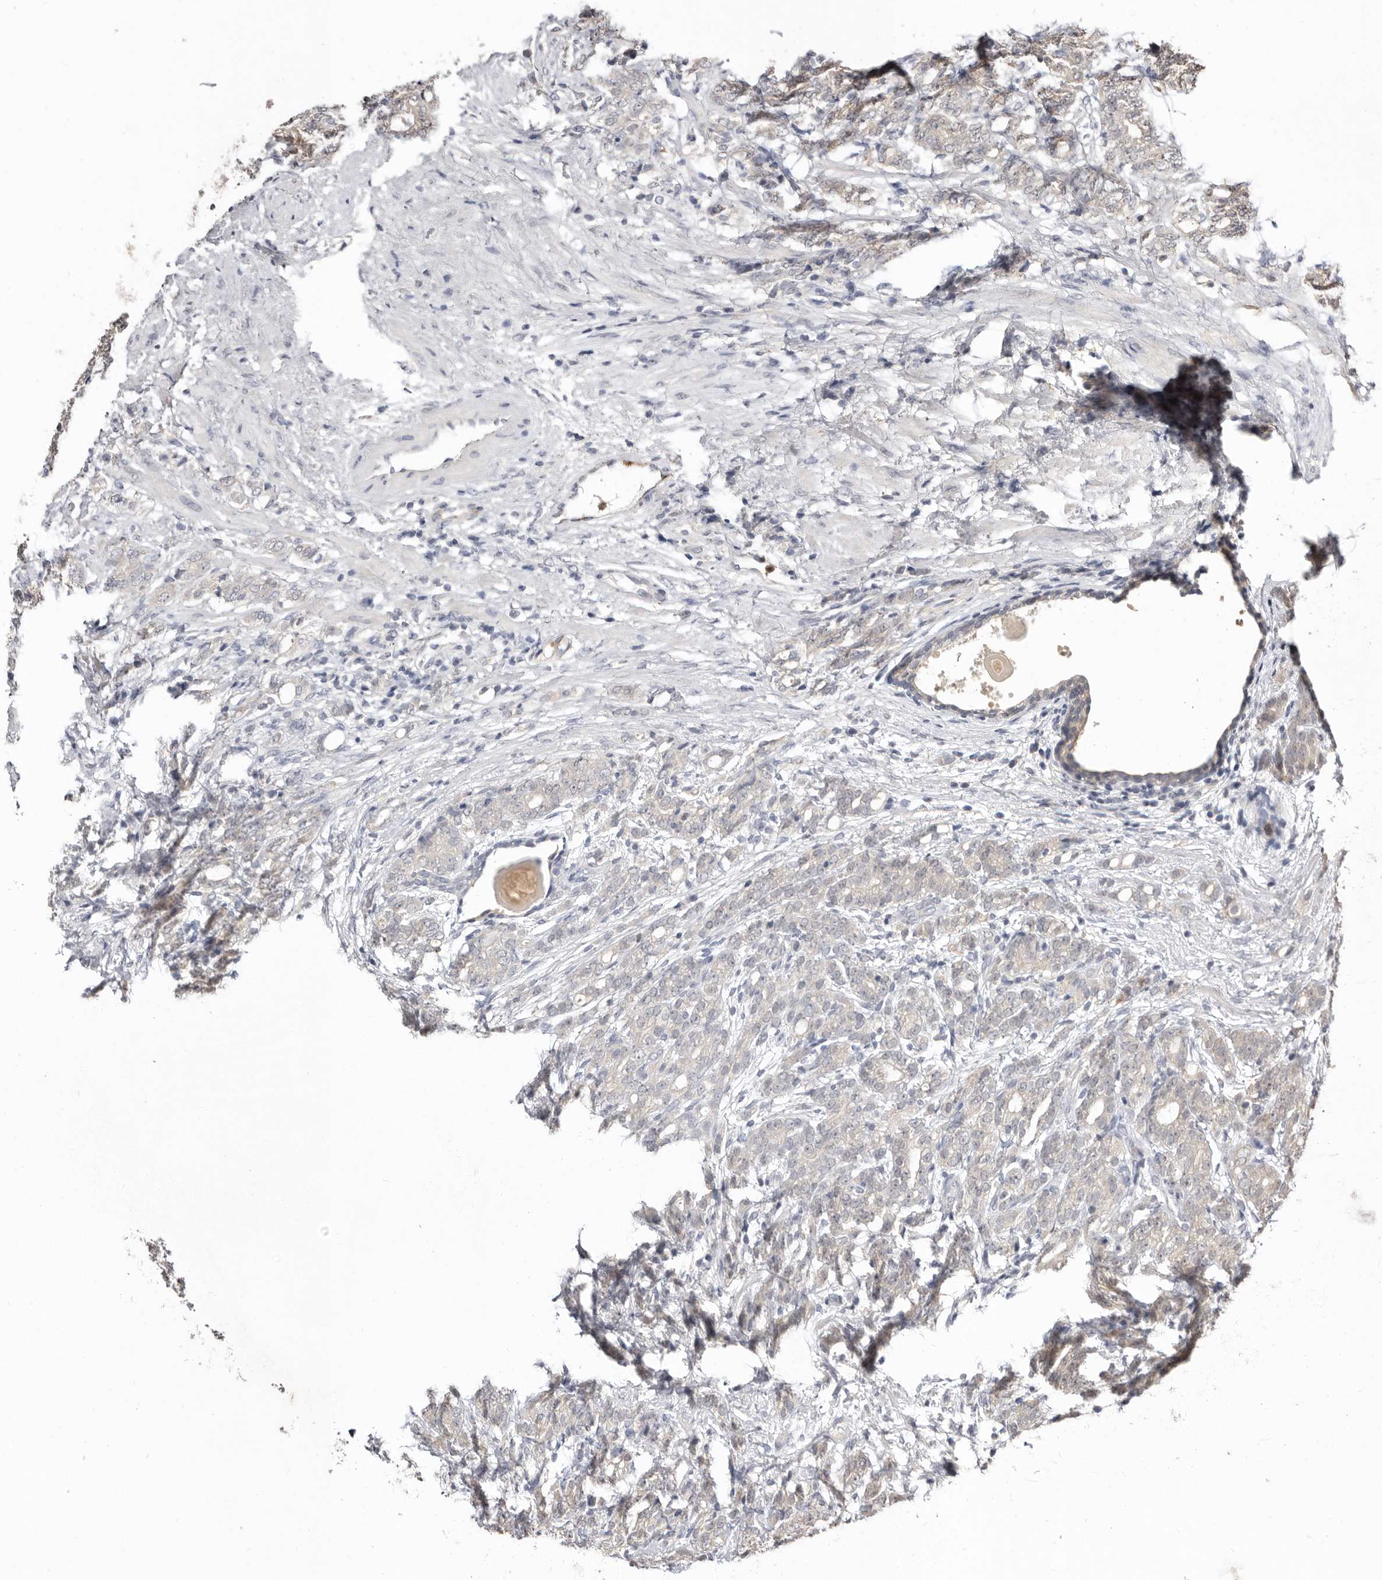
{"staining": {"intensity": "negative", "quantity": "none", "location": "none"}, "tissue": "prostate cancer", "cell_type": "Tumor cells", "image_type": "cancer", "snomed": [{"axis": "morphology", "description": "Adenocarcinoma, High grade"}, {"axis": "topography", "description": "Prostate"}], "caption": "IHC photomicrograph of human prostate cancer stained for a protein (brown), which shows no expression in tumor cells.", "gene": "SULT1E1", "patient": {"sex": "male", "age": 57}}